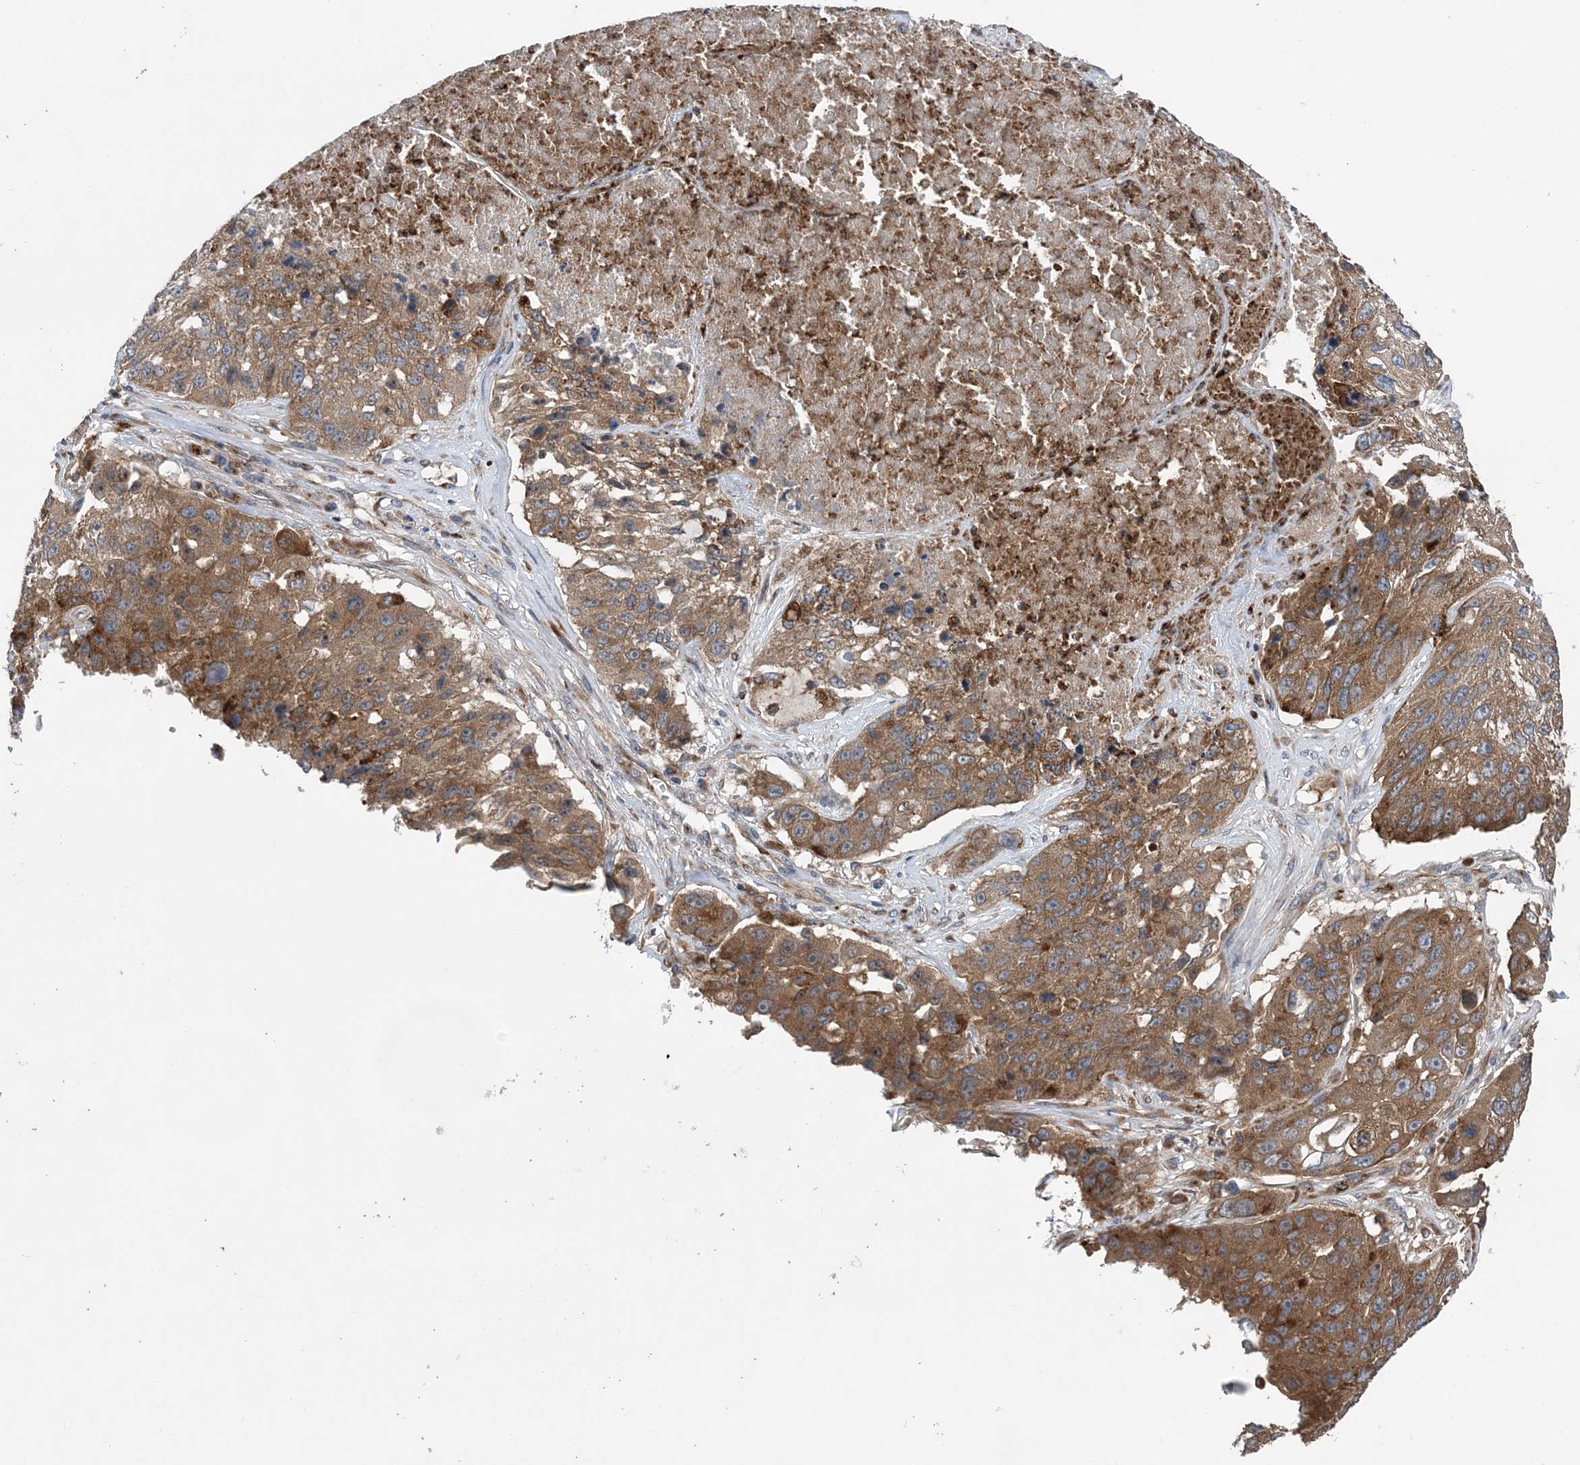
{"staining": {"intensity": "moderate", "quantity": ">75%", "location": "cytoplasmic/membranous"}, "tissue": "lung cancer", "cell_type": "Tumor cells", "image_type": "cancer", "snomed": [{"axis": "morphology", "description": "Squamous cell carcinoma, NOS"}, {"axis": "topography", "description": "Lung"}], "caption": "Protein analysis of lung cancer (squamous cell carcinoma) tissue shows moderate cytoplasmic/membranous staining in about >75% of tumor cells.", "gene": "PTTG1IP", "patient": {"sex": "male", "age": 61}}